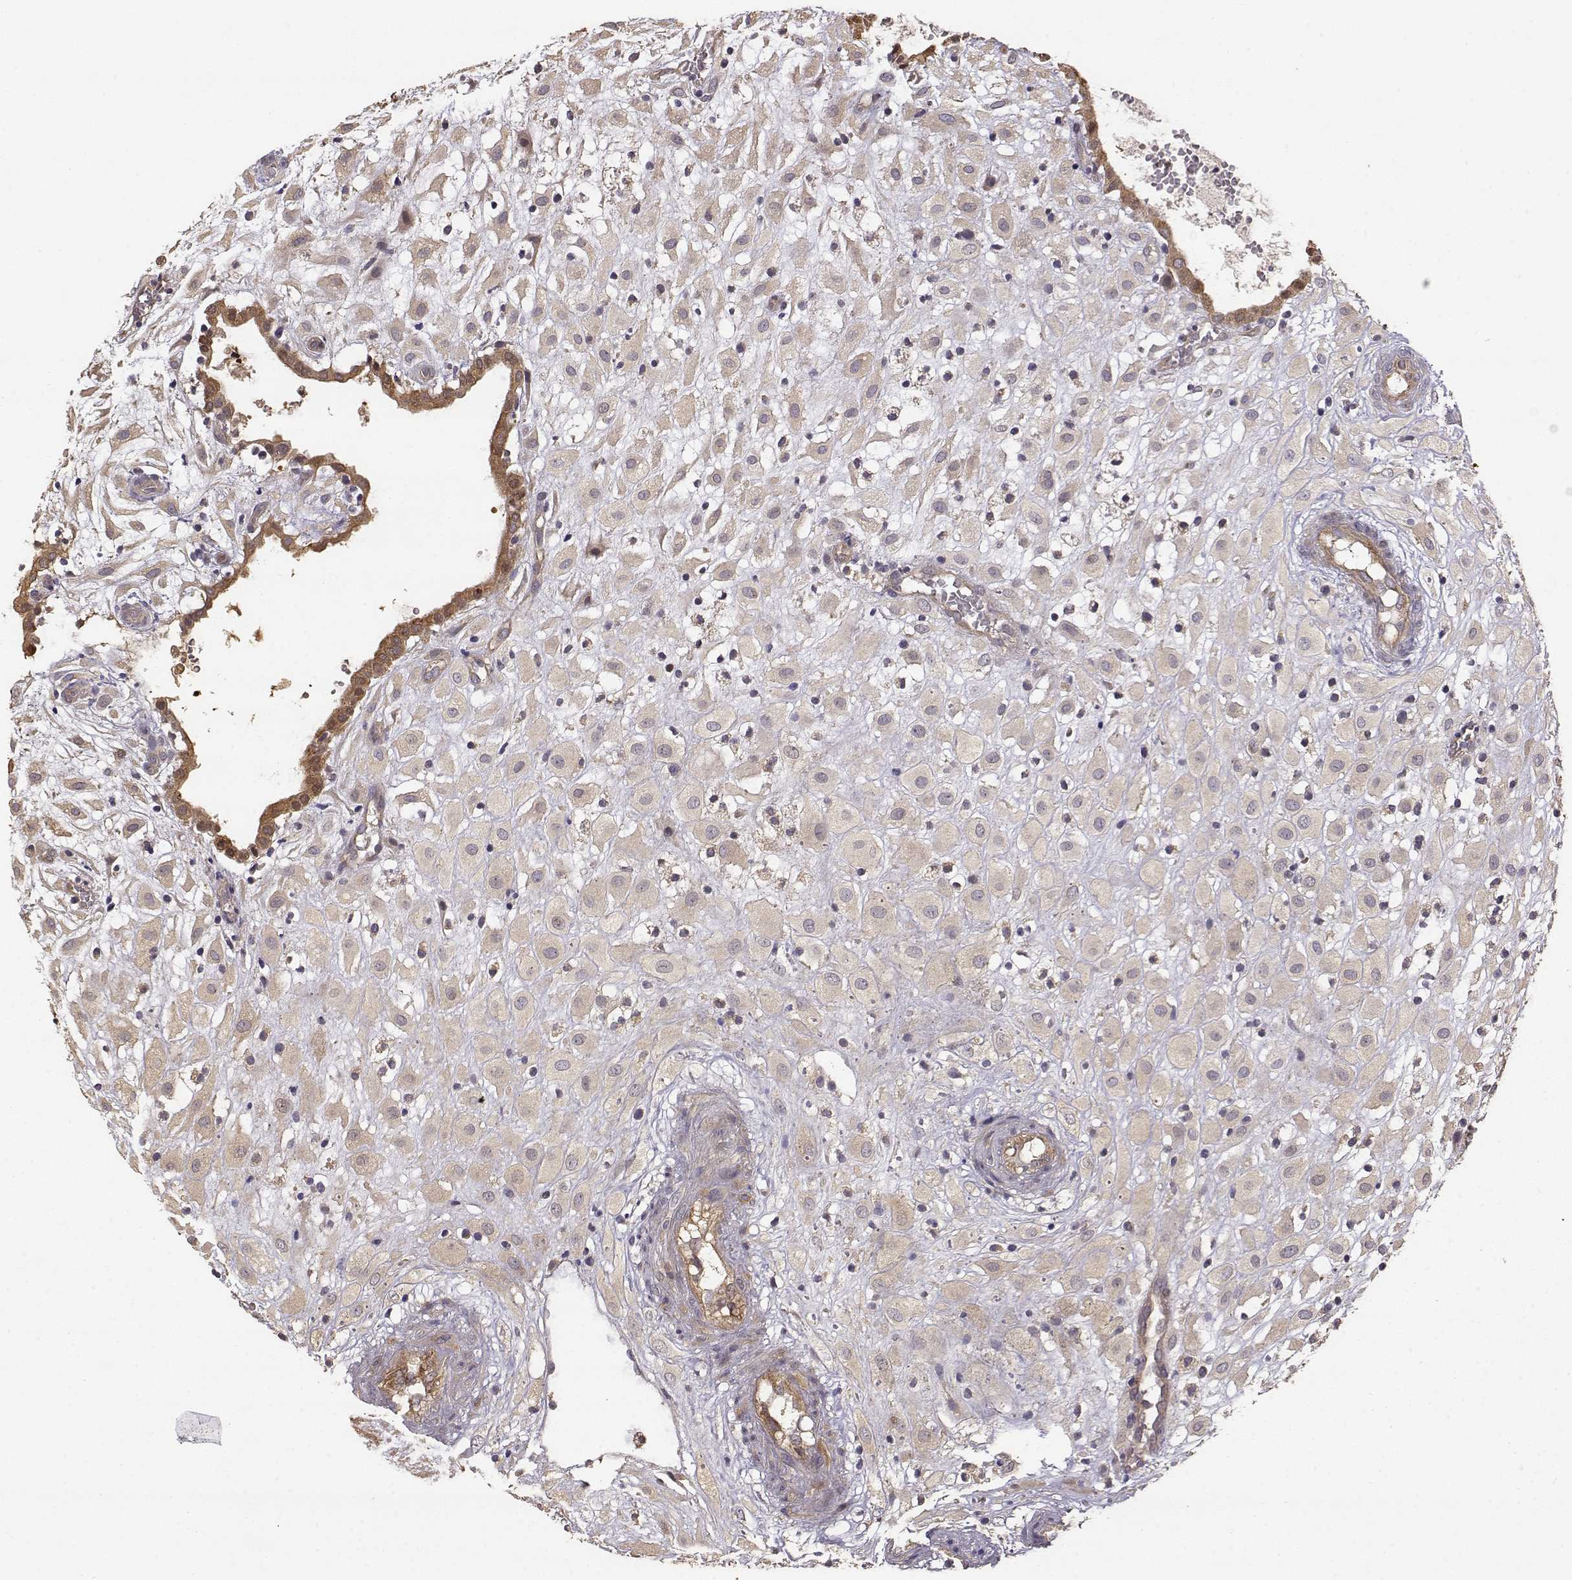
{"staining": {"intensity": "weak", "quantity": "25%-75%", "location": "cytoplasmic/membranous"}, "tissue": "placenta", "cell_type": "Decidual cells", "image_type": "normal", "snomed": [{"axis": "morphology", "description": "Normal tissue, NOS"}, {"axis": "topography", "description": "Placenta"}], "caption": "Protein staining of benign placenta reveals weak cytoplasmic/membranous expression in approximately 25%-75% of decidual cells.", "gene": "CRIM1", "patient": {"sex": "female", "age": 24}}